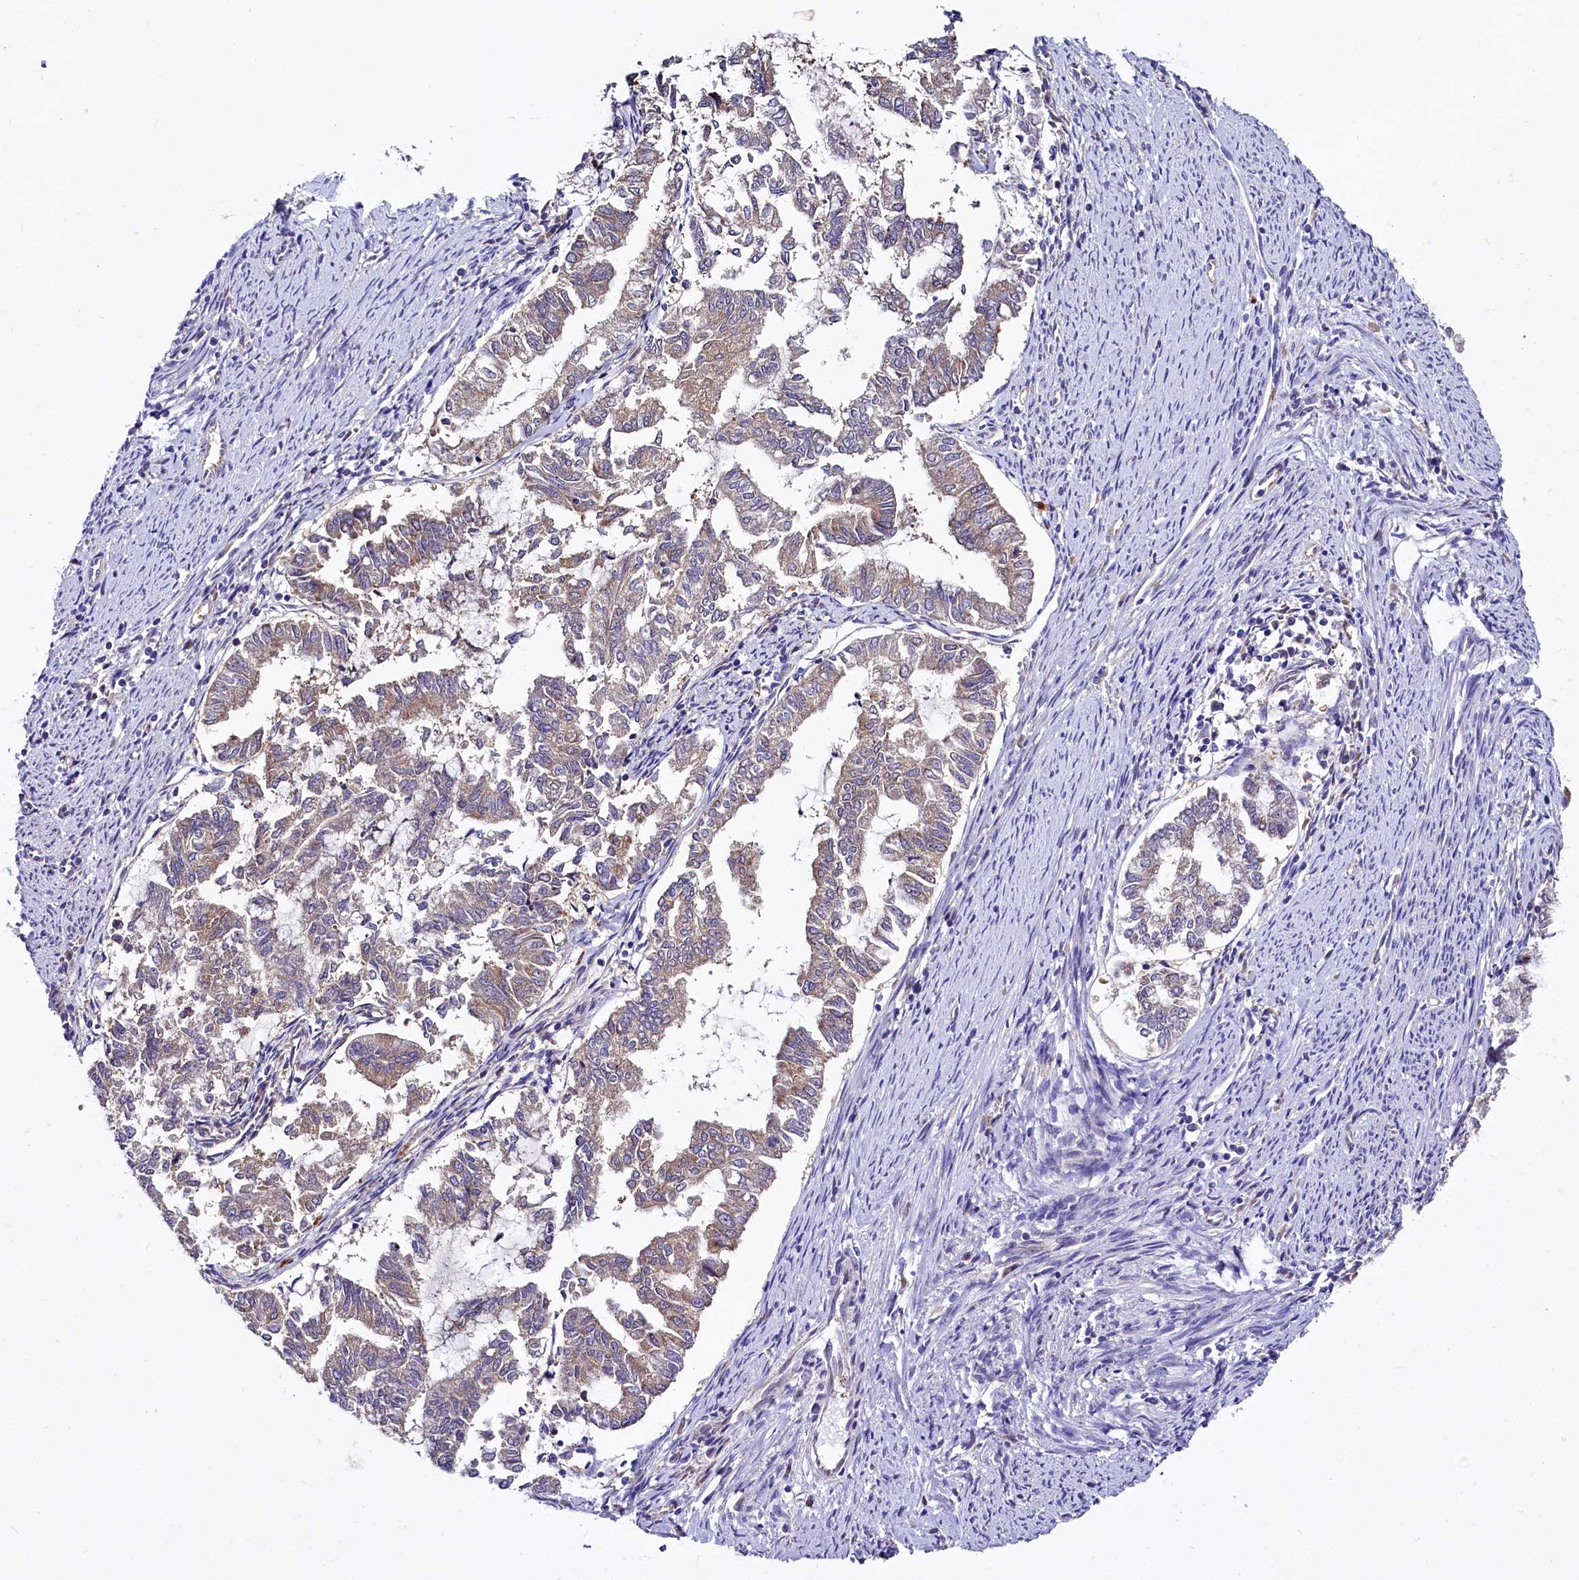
{"staining": {"intensity": "weak", "quantity": ">75%", "location": "cytoplasmic/membranous"}, "tissue": "endometrial cancer", "cell_type": "Tumor cells", "image_type": "cancer", "snomed": [{"axis": "morphology", "description": "Adenocarcinoma, NOS"}, {"axis": "topography", "description": "Endometrium"}], "caption": "A brown stain labels weak cytoplasmic/membranous expression of a protein in adenocarcinoma (endometrial) tumor cells. (IHC, brightfield microscopy, high magnification).", "gene": "QARS1", "patient": {"sex": "female", "age": 79}}